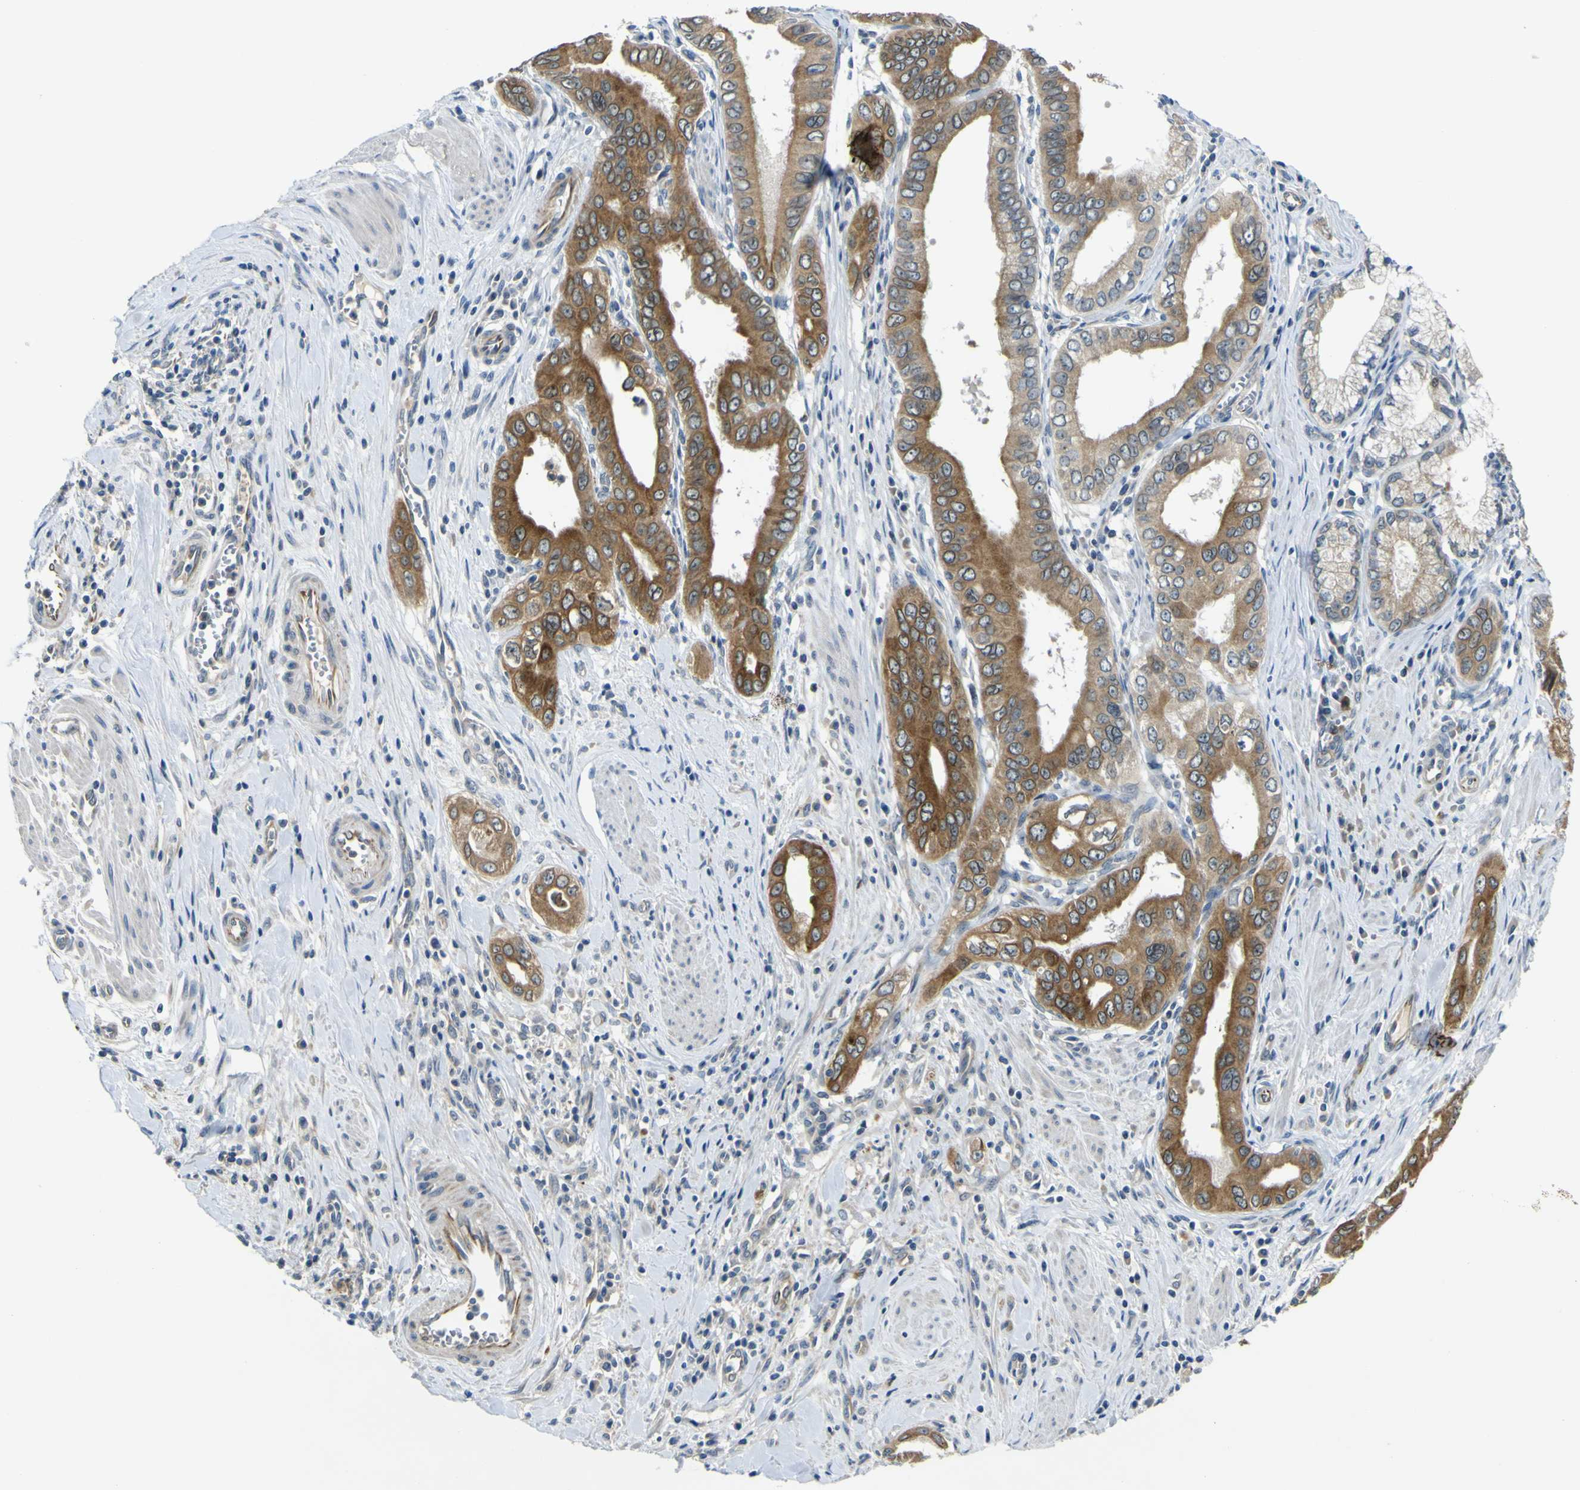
{"staining": {"intensity": "moderate", "quantity": ">75%", "location": "cytoplasmic/membranous"}, "tissue": "pancreatic cancer", "cell_type": "Tumor cells", "image_type": "cancer", "snomed": [{"axis": "morphology", "description": "Normal tissue, NOS"}, {"axis": "topography", "description": "Lymph node"}], "caption": "Moderate cytoplasmic/membranous expression is identified in about >75% of tumor cells in pancreatic cancer. The protein is stained brown, and the nuclei are stained in blue (DAB (3,3'-diaminobenzidine) IHC with brightfield microscopy, high magnification).", "gene": "LDLR", "patient": {"sex": "male", "age": 50}}